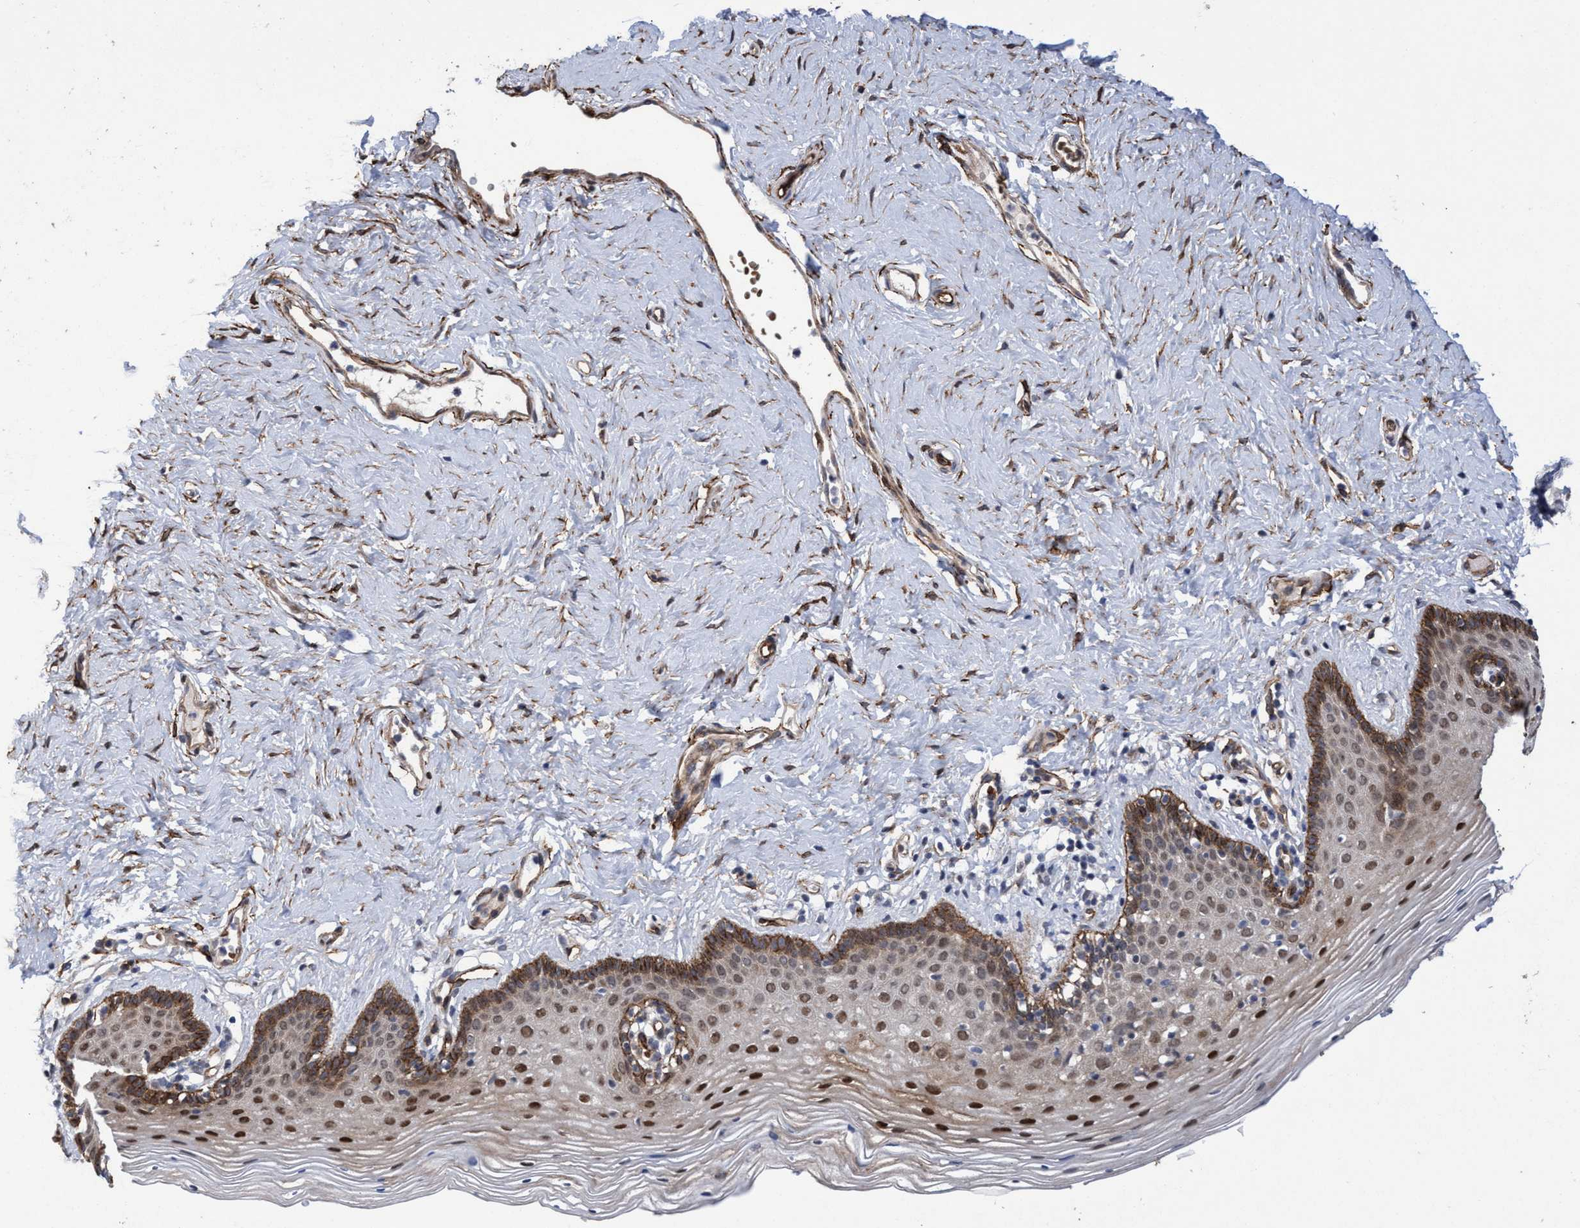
{"staining": {"intensity": "strong", "quantity": "25%-75%", "location": "cytoplasmic/membranous,nuclear"}, "tissue": "vagina", "cell_type": "Squamous epithelial cells", "image_type": "normal", "snomed": [{"axis": "morphology", "description": "Normal tissue, NOS"}, {"axis": "topography", "description": "Vagina"}], "caption": "High-power microscopy captured an immunohistochemistry photomicrograph of unremarkable vagina, revealing strong cytoplasmic/membranous,nuclear expression in approximately 25%-75% of squamous epithelial cells.", "gene": "ZNF750", "patient": {"sex": "female", "age": 32}}